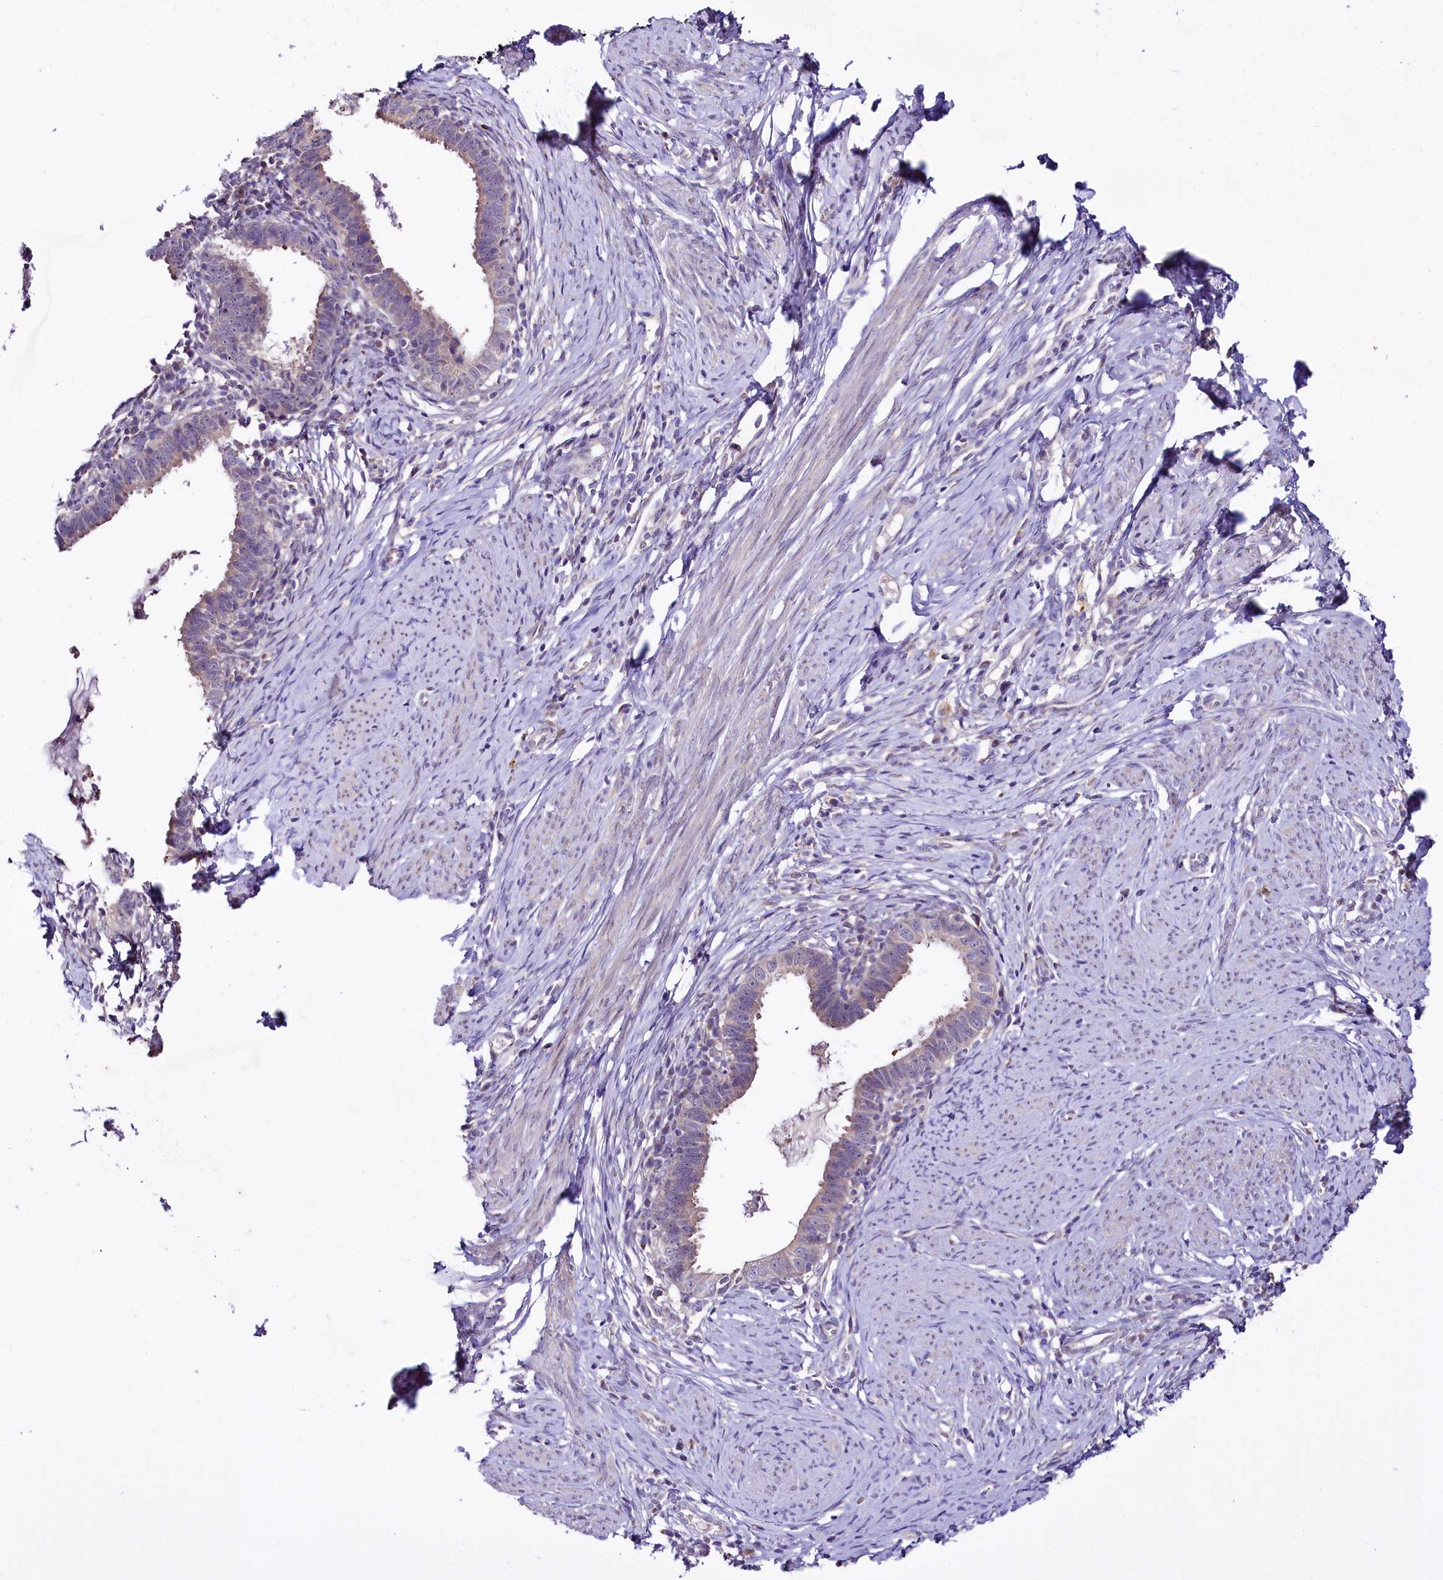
{"staining": {"intensity": "weak", "quantity": "25%-75%", "location": "cytoplasmic/membranous"}, "tissue": "cervical cancer", "cell_type": "Tumor cells", "image_type": "cancer", "snomed": [{"axis": "morphology", "description": "Adenocarcinoma, NOS"}, {"axis": "topography", "description": "Cervix"}], "caption": "The photomicrograph displays a brown stain indicating the presence of a protein in the cytoplasmic/membranous of tumor cells in cervical cancer (adenocarcinoma). (Brightfield microscopy of DAB IHC at high magnification).", "gene": "CEP295", "patient": {"sex": "female", "age": 36}}